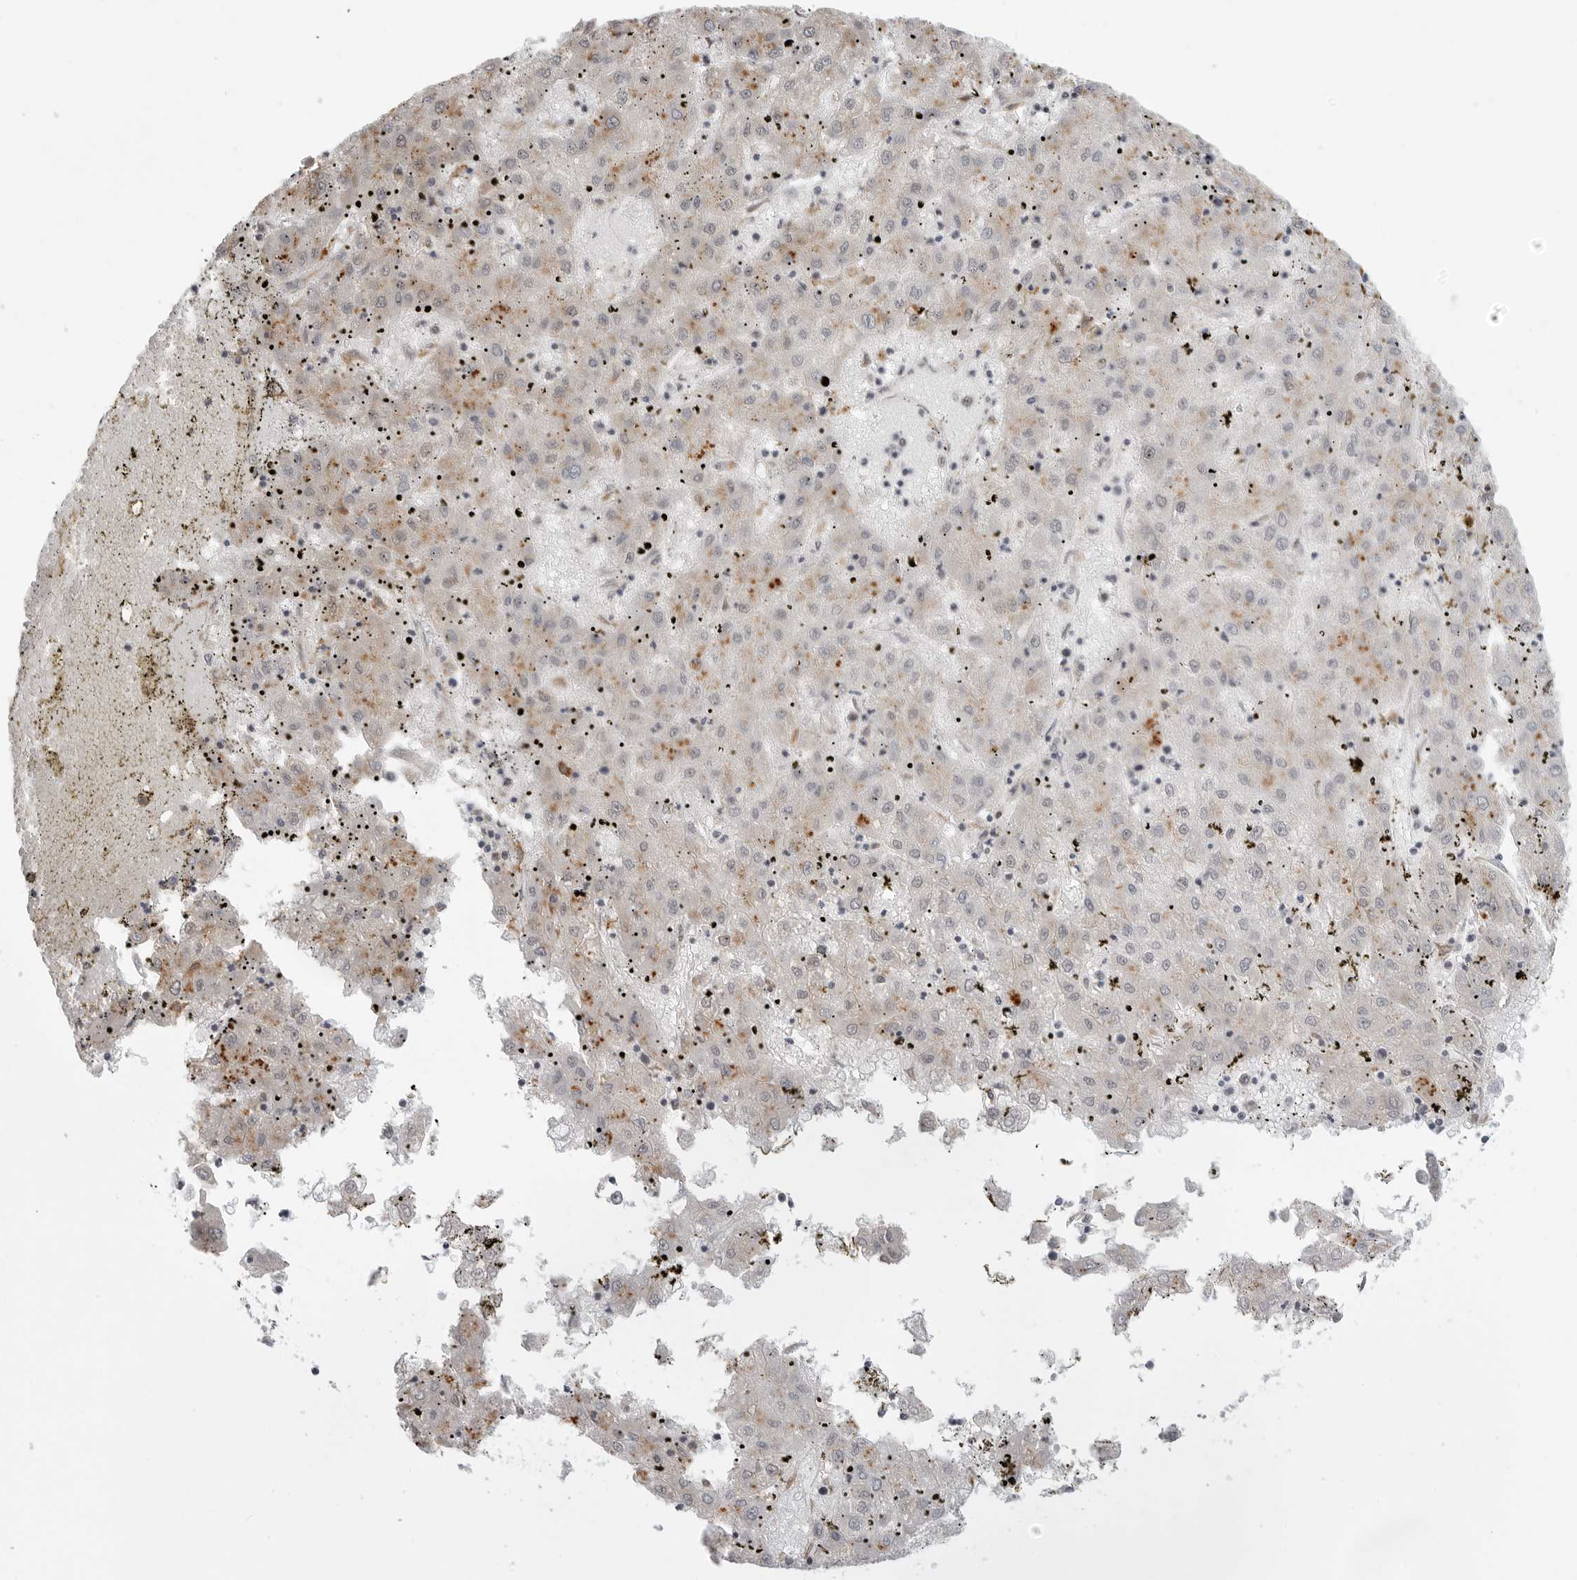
{"staining": {"intensity": "negative", "quantity": "none", "location": "none"}, "tissue": "liver cancer", "cell_type": "Tumor cells", "image_type": "cancer", "snomed": [{"axis": "morphology", "description": "Carcinoma, Hepatocellular, NOS"}, {"axis": "topography", "description": "Liver"}], "caption": "The photomicrograph demonstrates no staining of tumor cells in liver cancer (hepatocellular carcinoma).", "gene": "KALRN", "patient": {"sex": "male", "age": 72}}